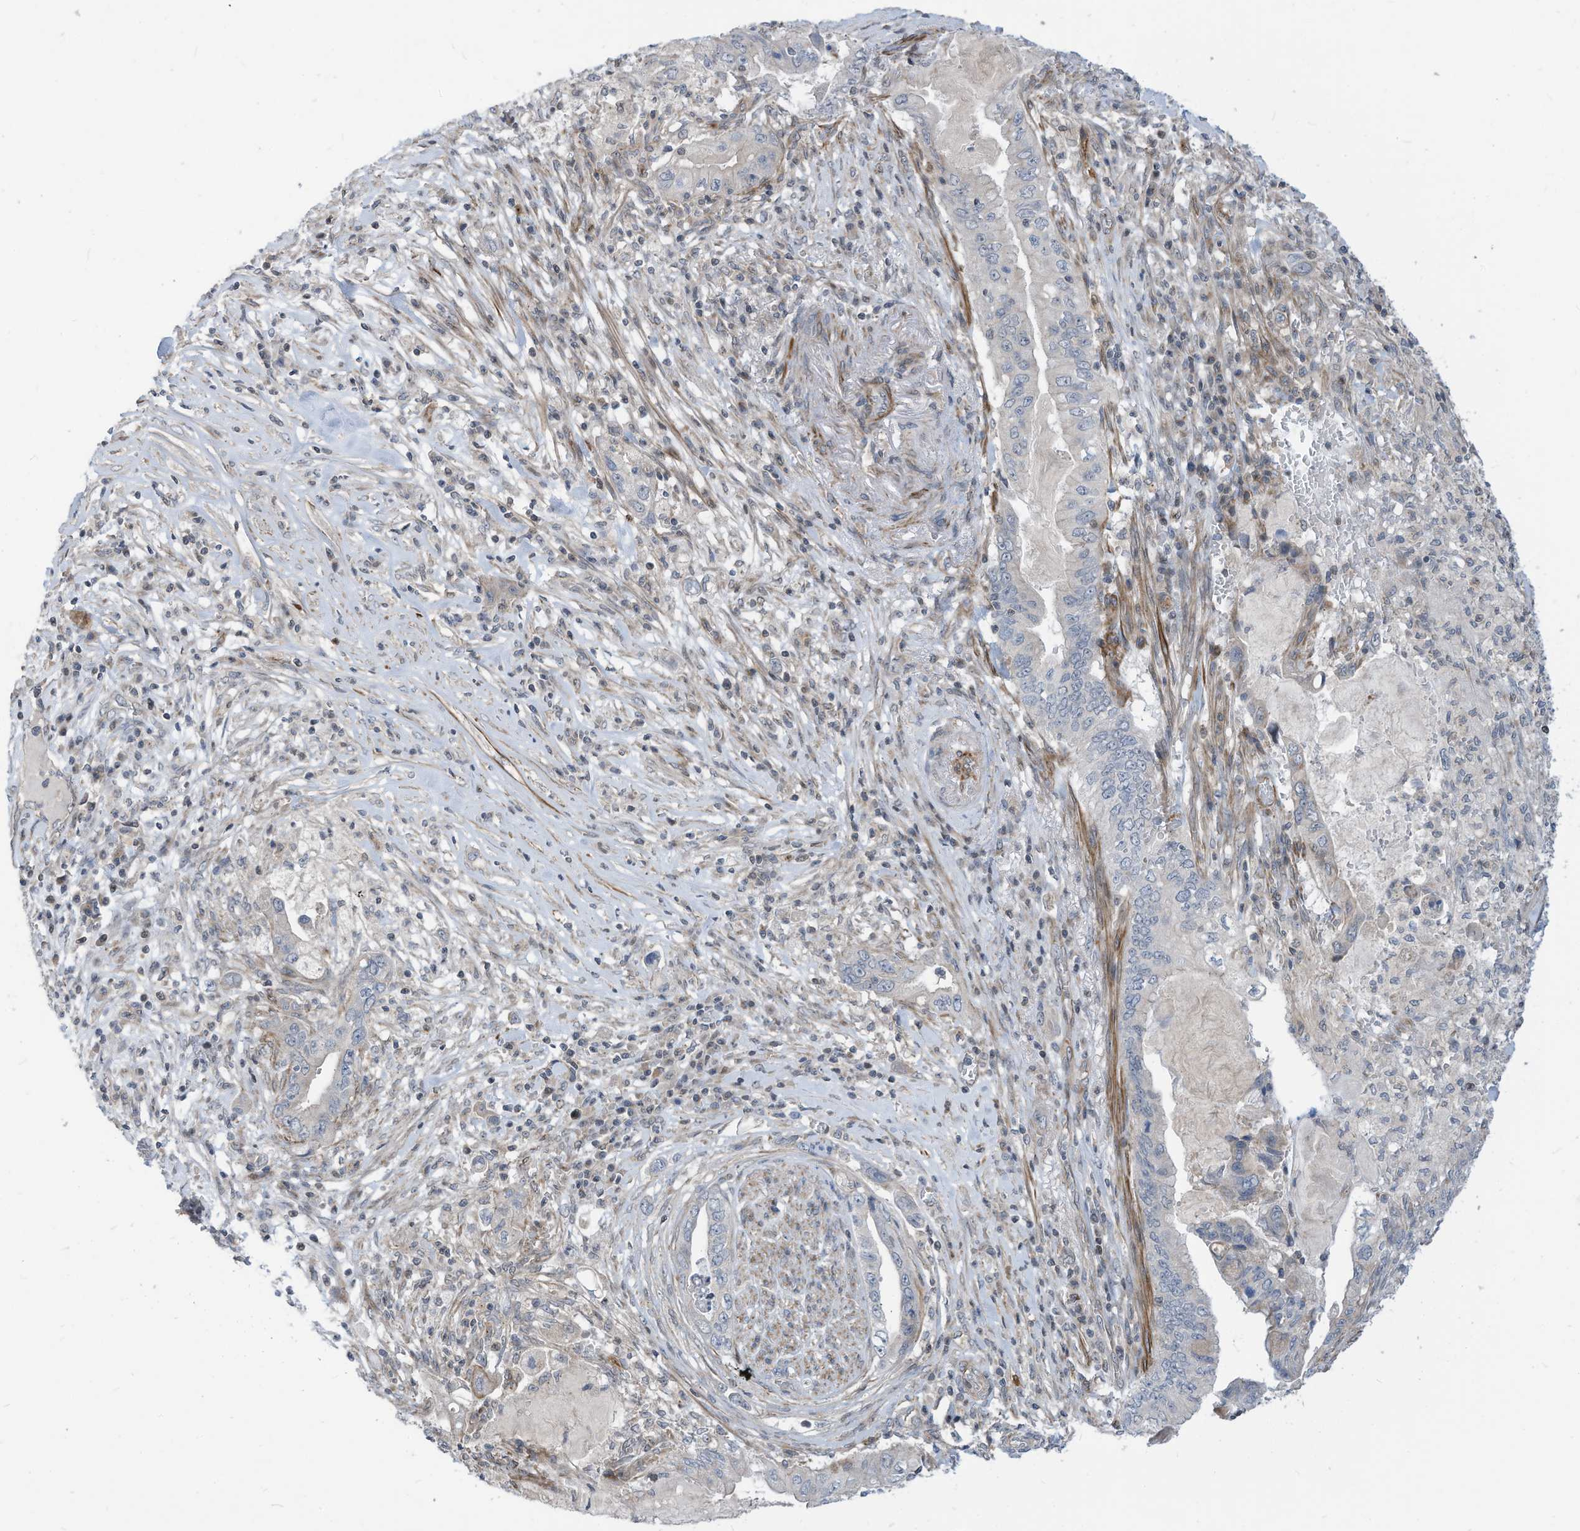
{"staining": {"intensity": "negative", "quantity": "none", "location": "none"}, "tissue": "pancreatic cancer", "cell_type": "Tumor cells", "image_type": "cancer", "snomed": [{"axis": "morphology", "description": "Adenocarcinoma, NOS"}, {"axis": "topography", "description": "Pancreas"}], "caption": "Immunohistochemistry of pancreatic cancer reveals no staining in tumor cells. Nuclei are stained in blue.", "gene": "GPATCH3", "patient": {"sex": "female", "age": 73}}